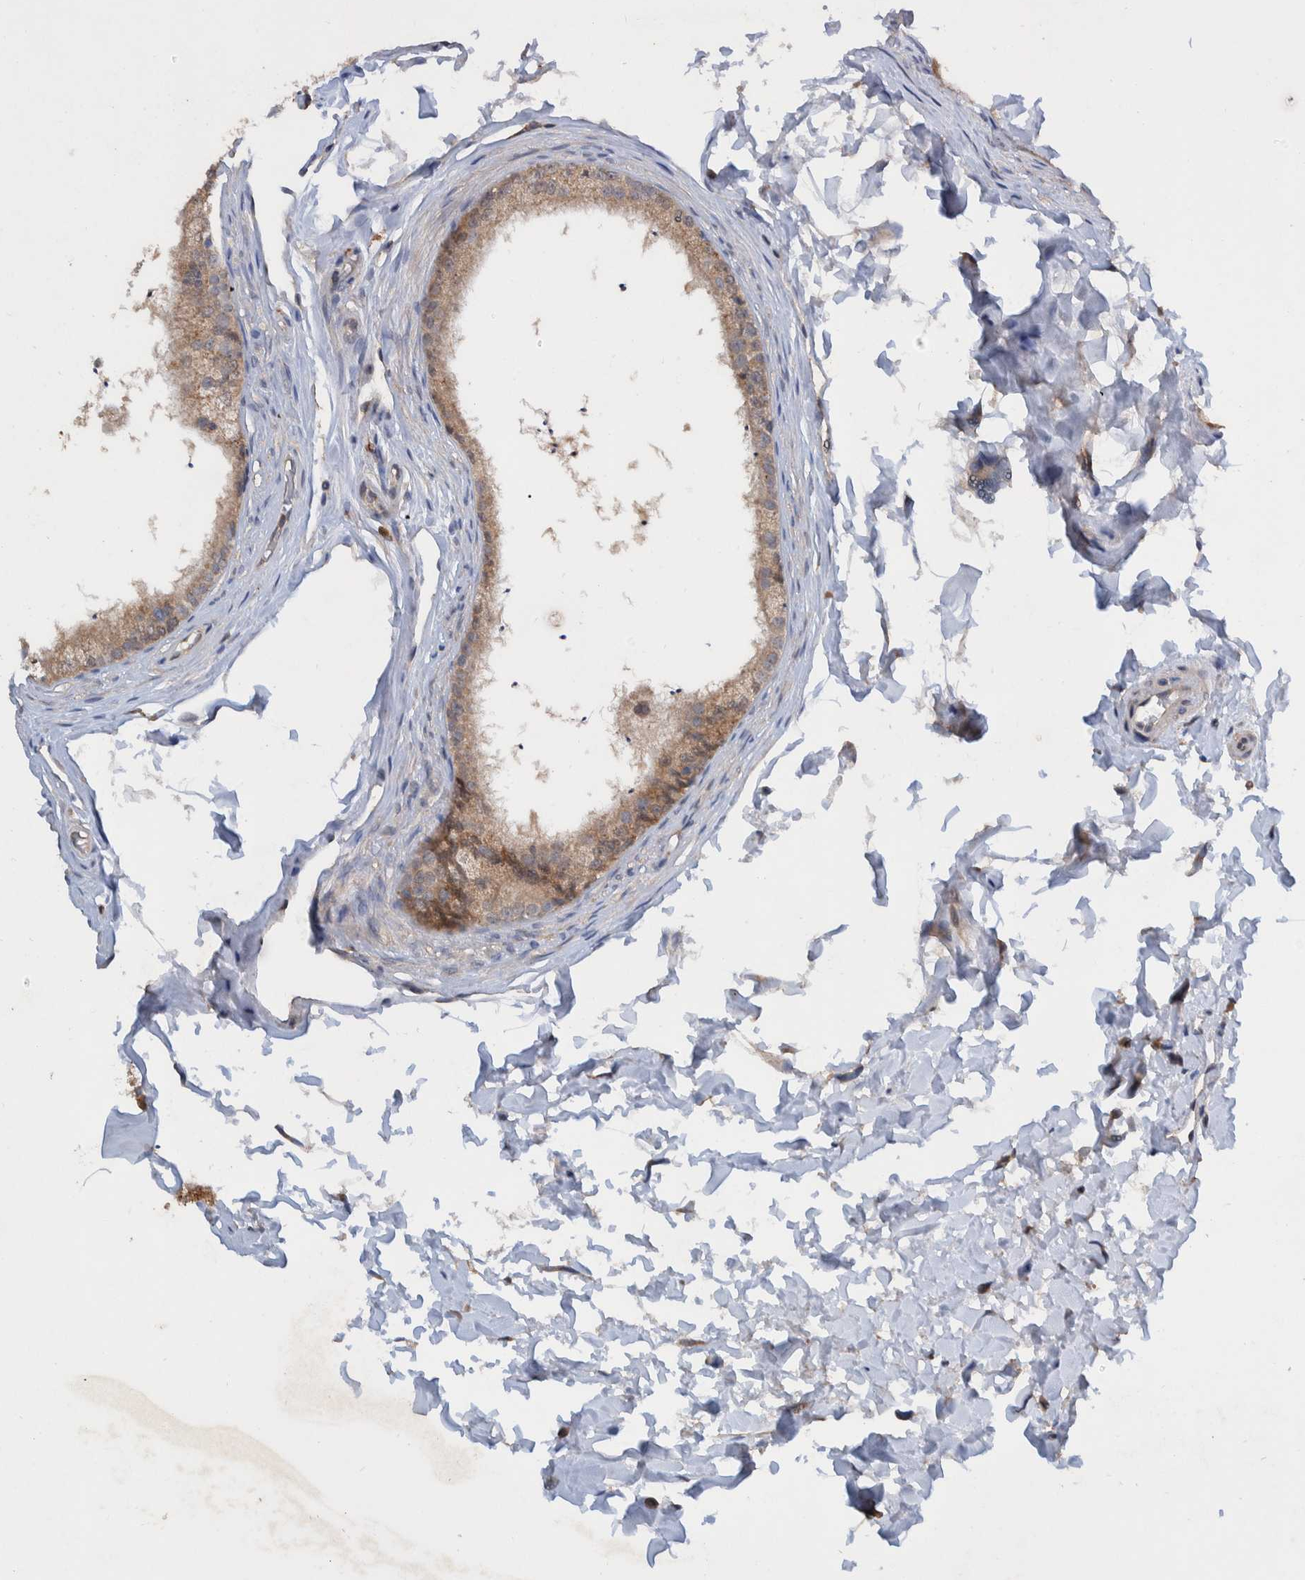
{"staining": {"intensity": "moderate", "quantity": ">75%", "location": "cytoplasmic/membranous"}, "tissue": "epididymis", "cell_type": "Glandular cells", "image_type": "normal", "snomed": [{"axis": "morphology", "description": "Normal tissue, NOS"}, {"axis": "topography", "description": "Epididymis"}], "caption": "Protein analysis of unremarkable epididymis shows moderate cytoplasmic/membranous positivity in about >75% of glandular cells.", "gene": "PLPBP", "patient": {"sex": "male", "age": 56}}